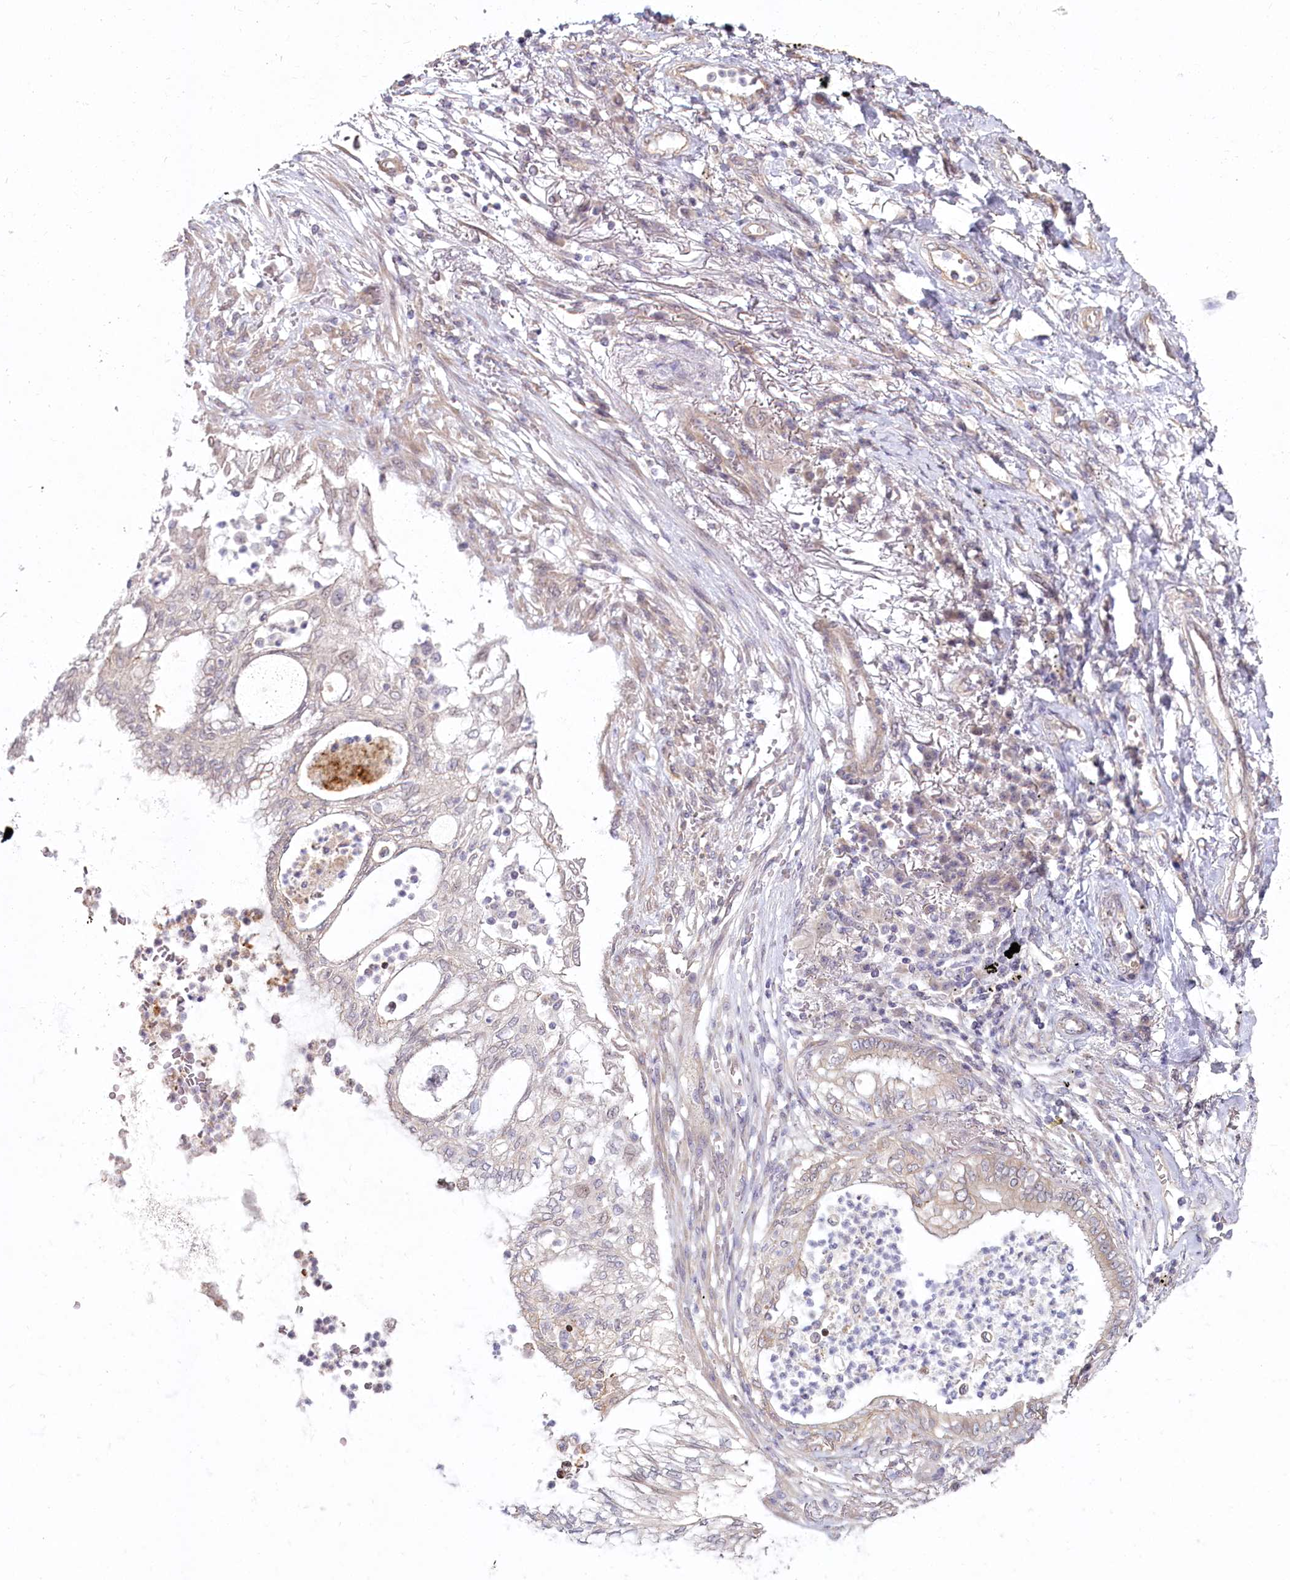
{"staining": {"intensity": "negative", "quantity": "none", "location": "none"}, "tissue": "lung cancer", "cell_type": "Tumor cells", "image_type": "cancer", "snomed": [{"axis": "morphology", "description": "Adenocarcinoma, NOS"}, {"axis": "topography", "description": "Lung"}], "caption": "An immunohistochemistry (IHC) image of adenocarcinoma (lung) is shown. There is no staining in tumor cells of adenocarcinoma (lung). (DAB (3,3'-diaminobenzidine) immunohistochemistry (IHC) visualized using brightfield microscopy, high magnification).", "gene": "SPINK13", "patient": {"sex": "female", "age": 70}}